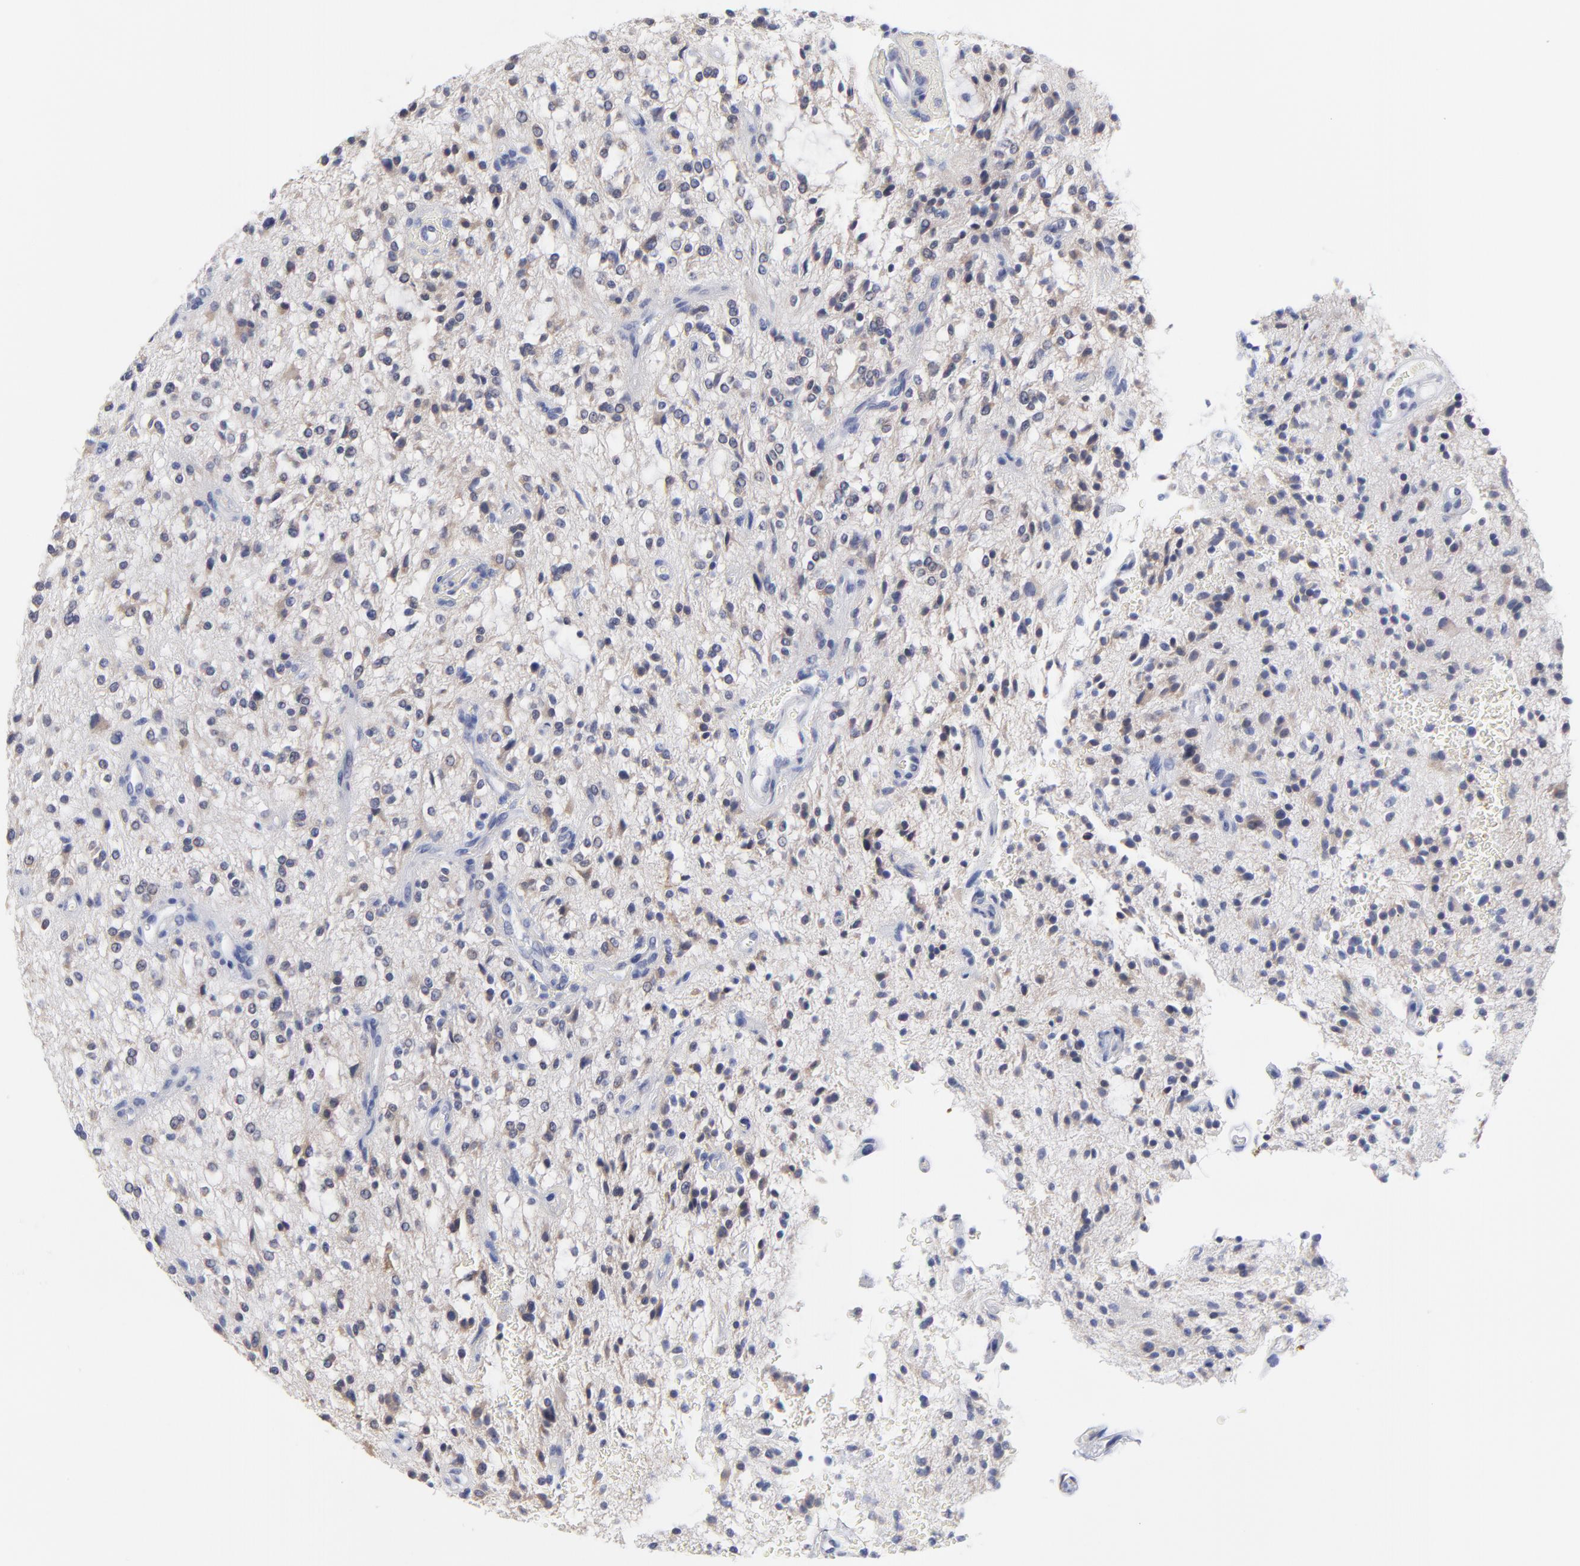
{"staining": {"intensity": "weak", "quantity": "25%-75%", "location": "cytoplasmic/membranous"}, "tissue": "glioma", "cell_type": "Tumor cells", "image_type": "cancer", "snomed": [{"axis": "morphology", "description": "Glioma, malignant, NOS"}, {"axis": "topography", "description": "Cerebellum"}], "caption": "This is a photomicrograph of IHC staining of glioma, which shows weak staining in the cytoplasmic/membranous of tumor cells.", "gene": "DUSP9", "patient": {"sex": "female", "age": 10}}